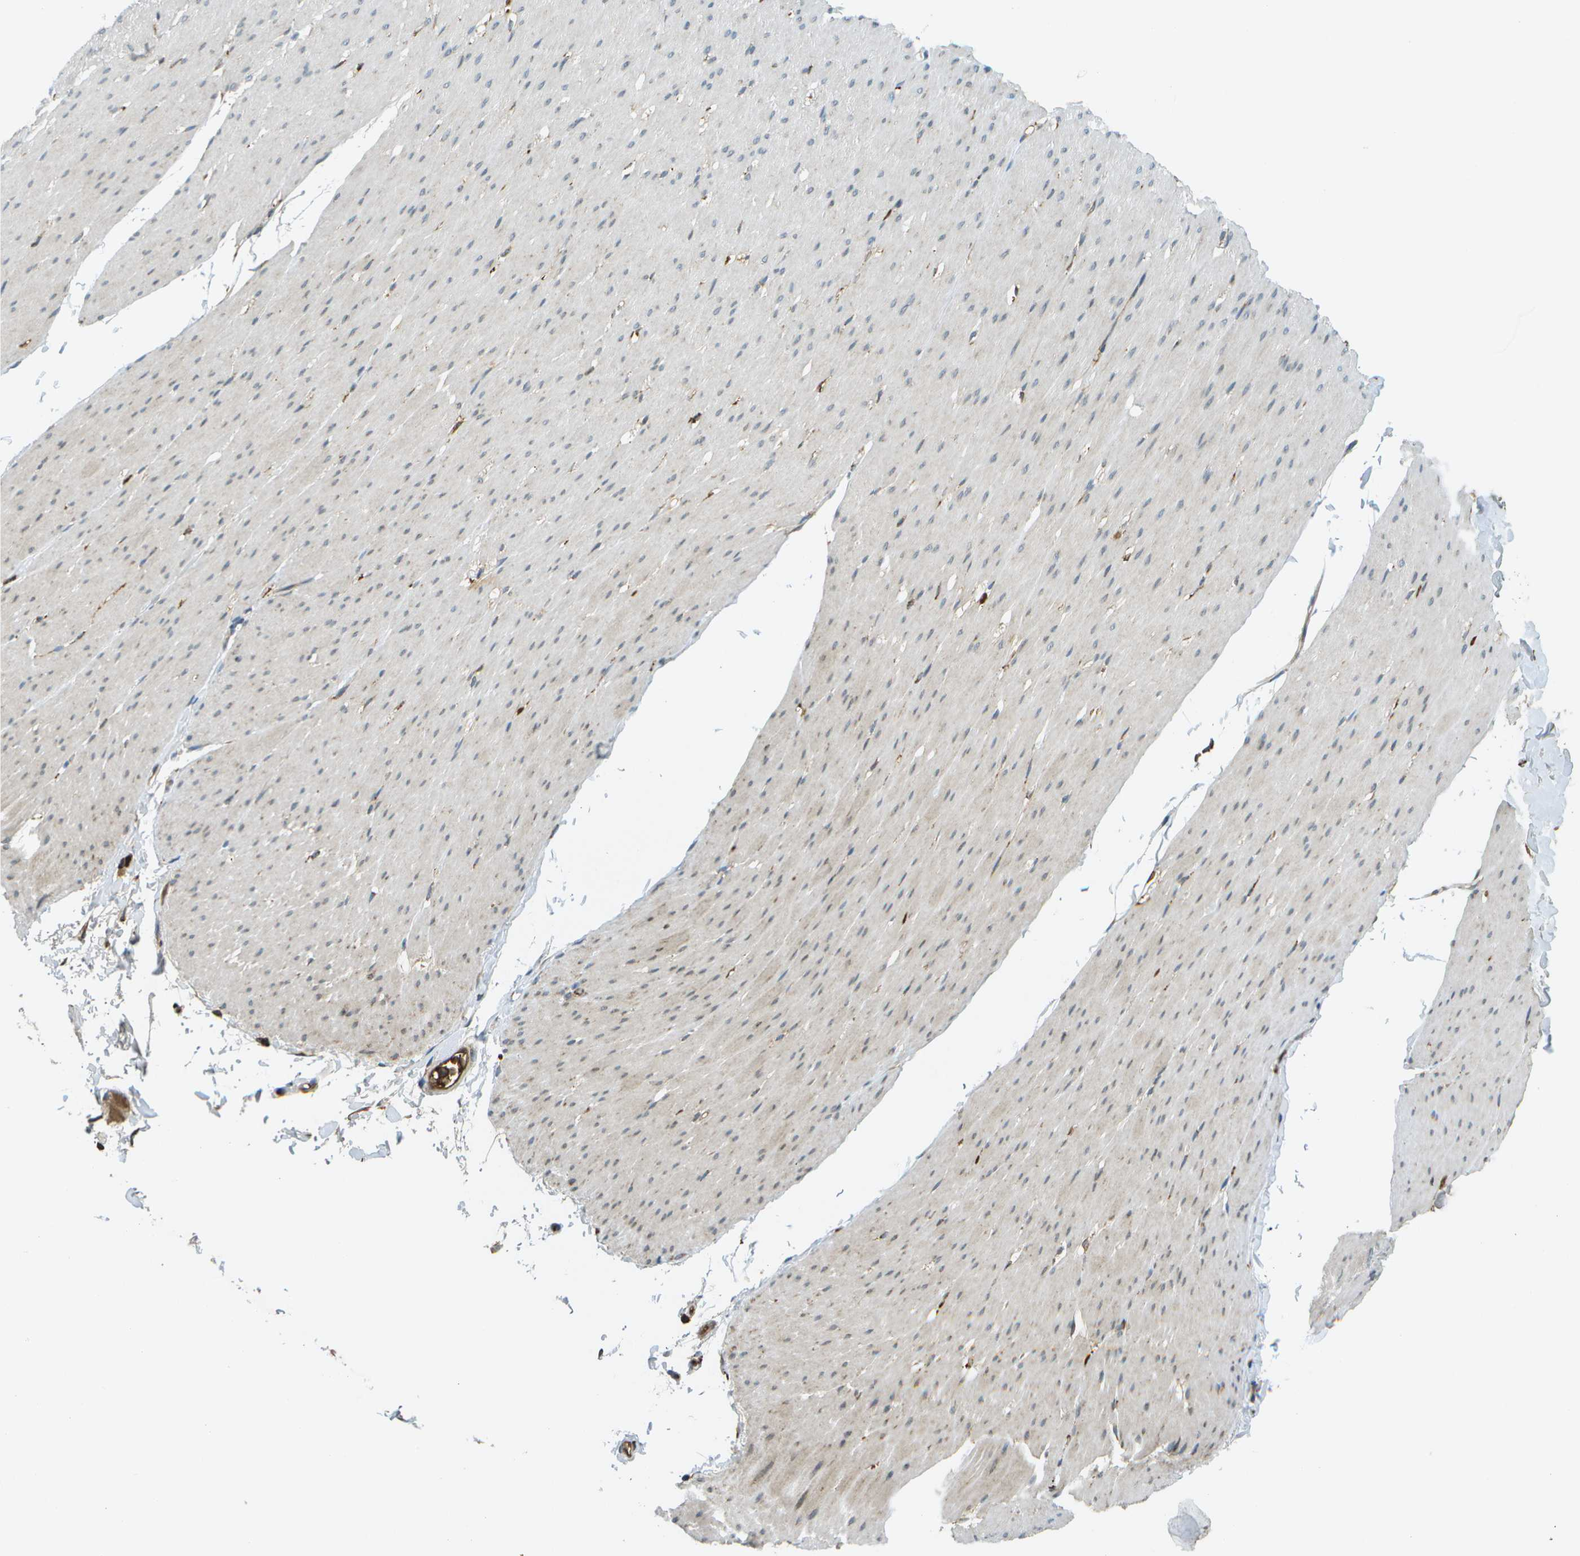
{"staining": {"intensity": "weak", "quantity": "<25%", "location": "cytoplasmic/membranous"}, "tissue": "smooth muscle", "cell_type": "Smooth muscle cells", "image_type": "normal", "snomed": [{"axis": "morphology", "description": "Normal tissue, NOS"}, {"axis": "topography", "description": "Smooth muscle"}, {"axis": "topography", "description": "Colon"}], "caption": "The photomicrograph shows no staining of smooth muscle cells in unremarkable smooth muscle.", "gene": "USP30", "patient": {"sex": "male", "age": 67}}